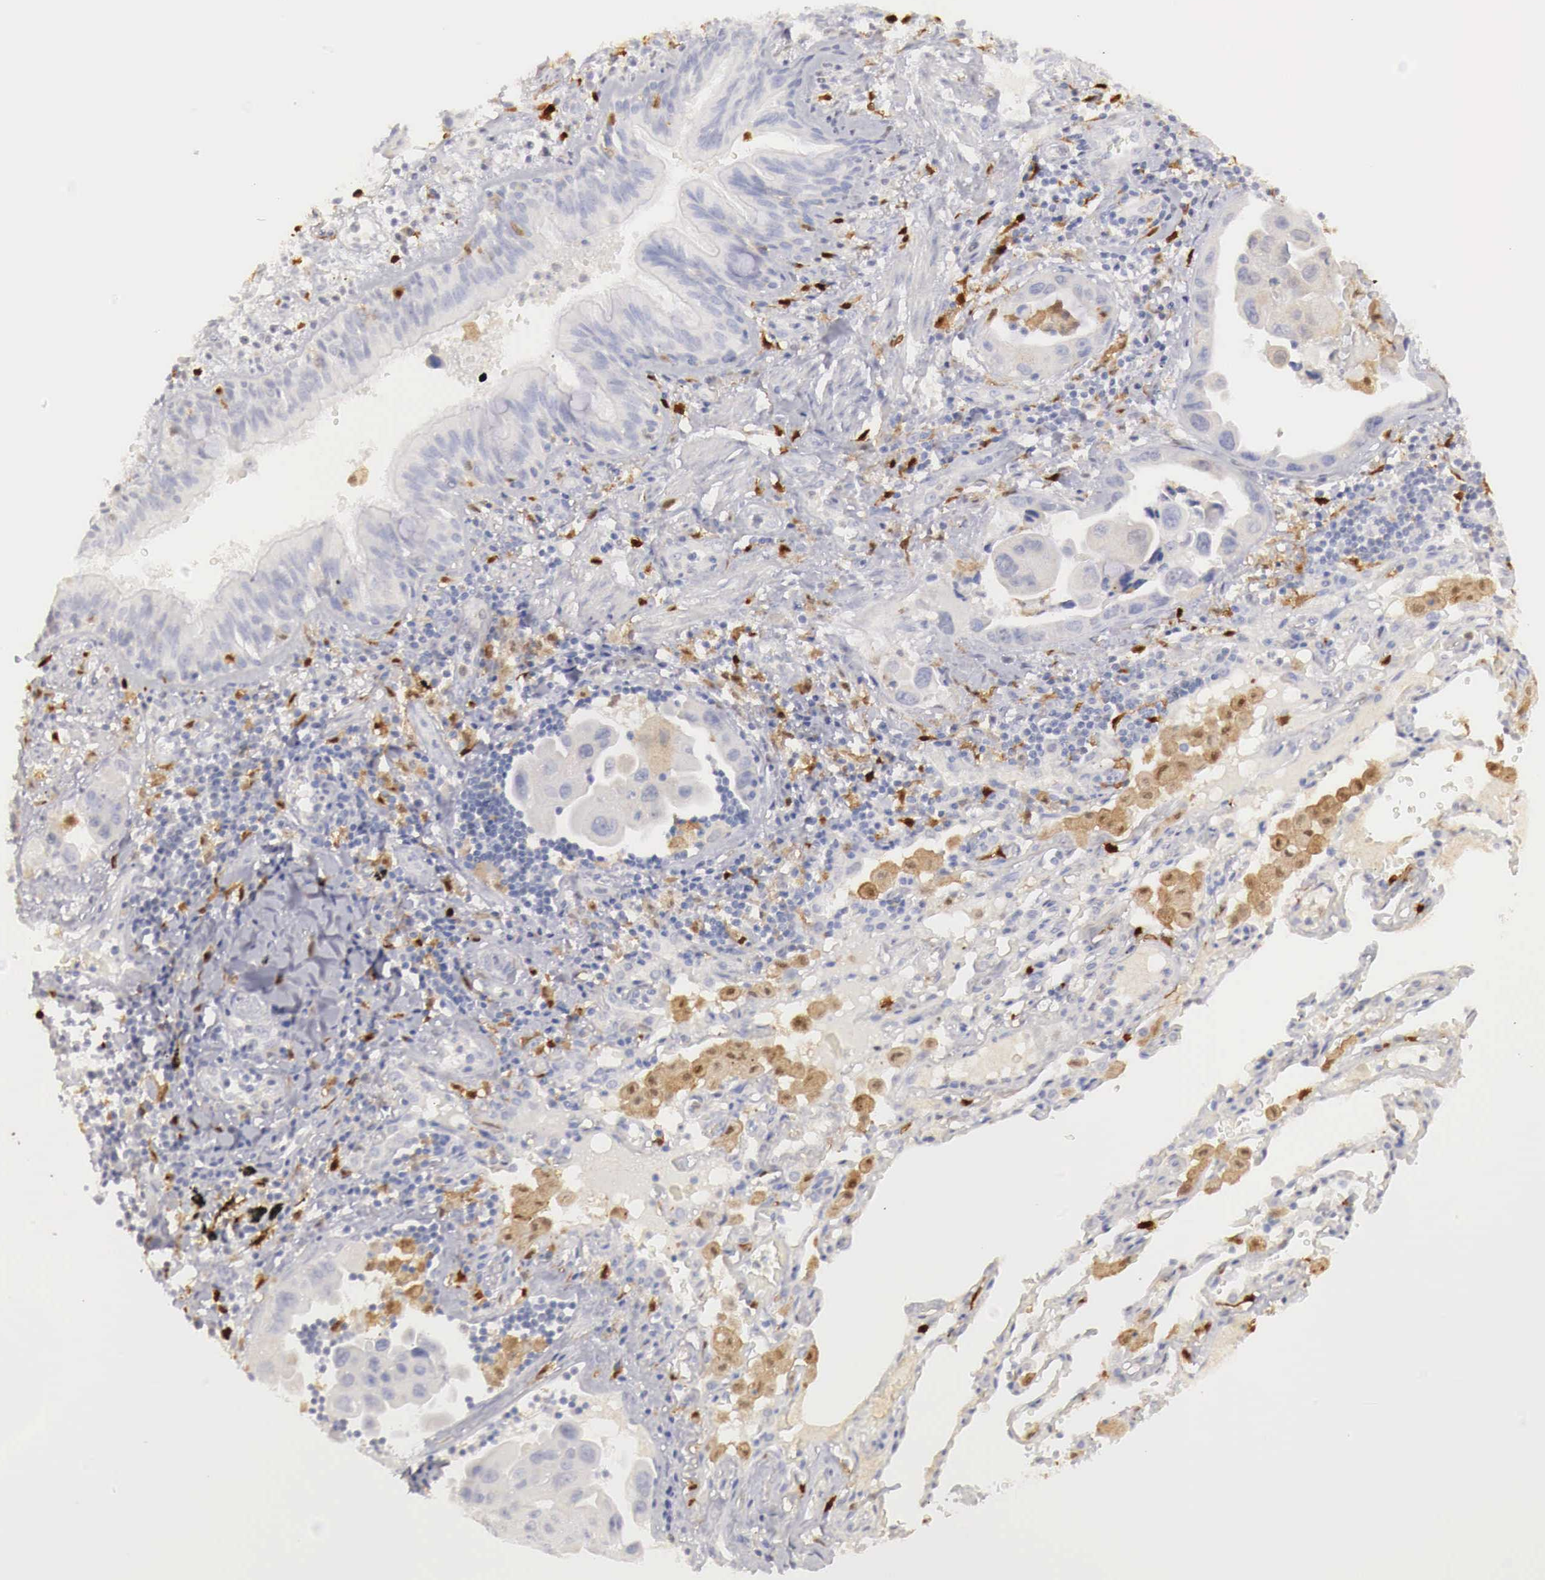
{"staining": {"intensity": "negative", "quantity": "none", "location": "none"}, "tissue": "lung cancer", "cell_type": "Tumor cells", "image_type": "cancer", "snomed": [{"axis": "morphology", "description": "Adenocarcinoma, NOS"}, {"axis": "topography", "description": "Lung"}], "caption": "An image of human lung adenocarcinoma is negative for staining in tumor cells.", "gene": "RENBP", "patient": {"sex": "male", "age": 64}}